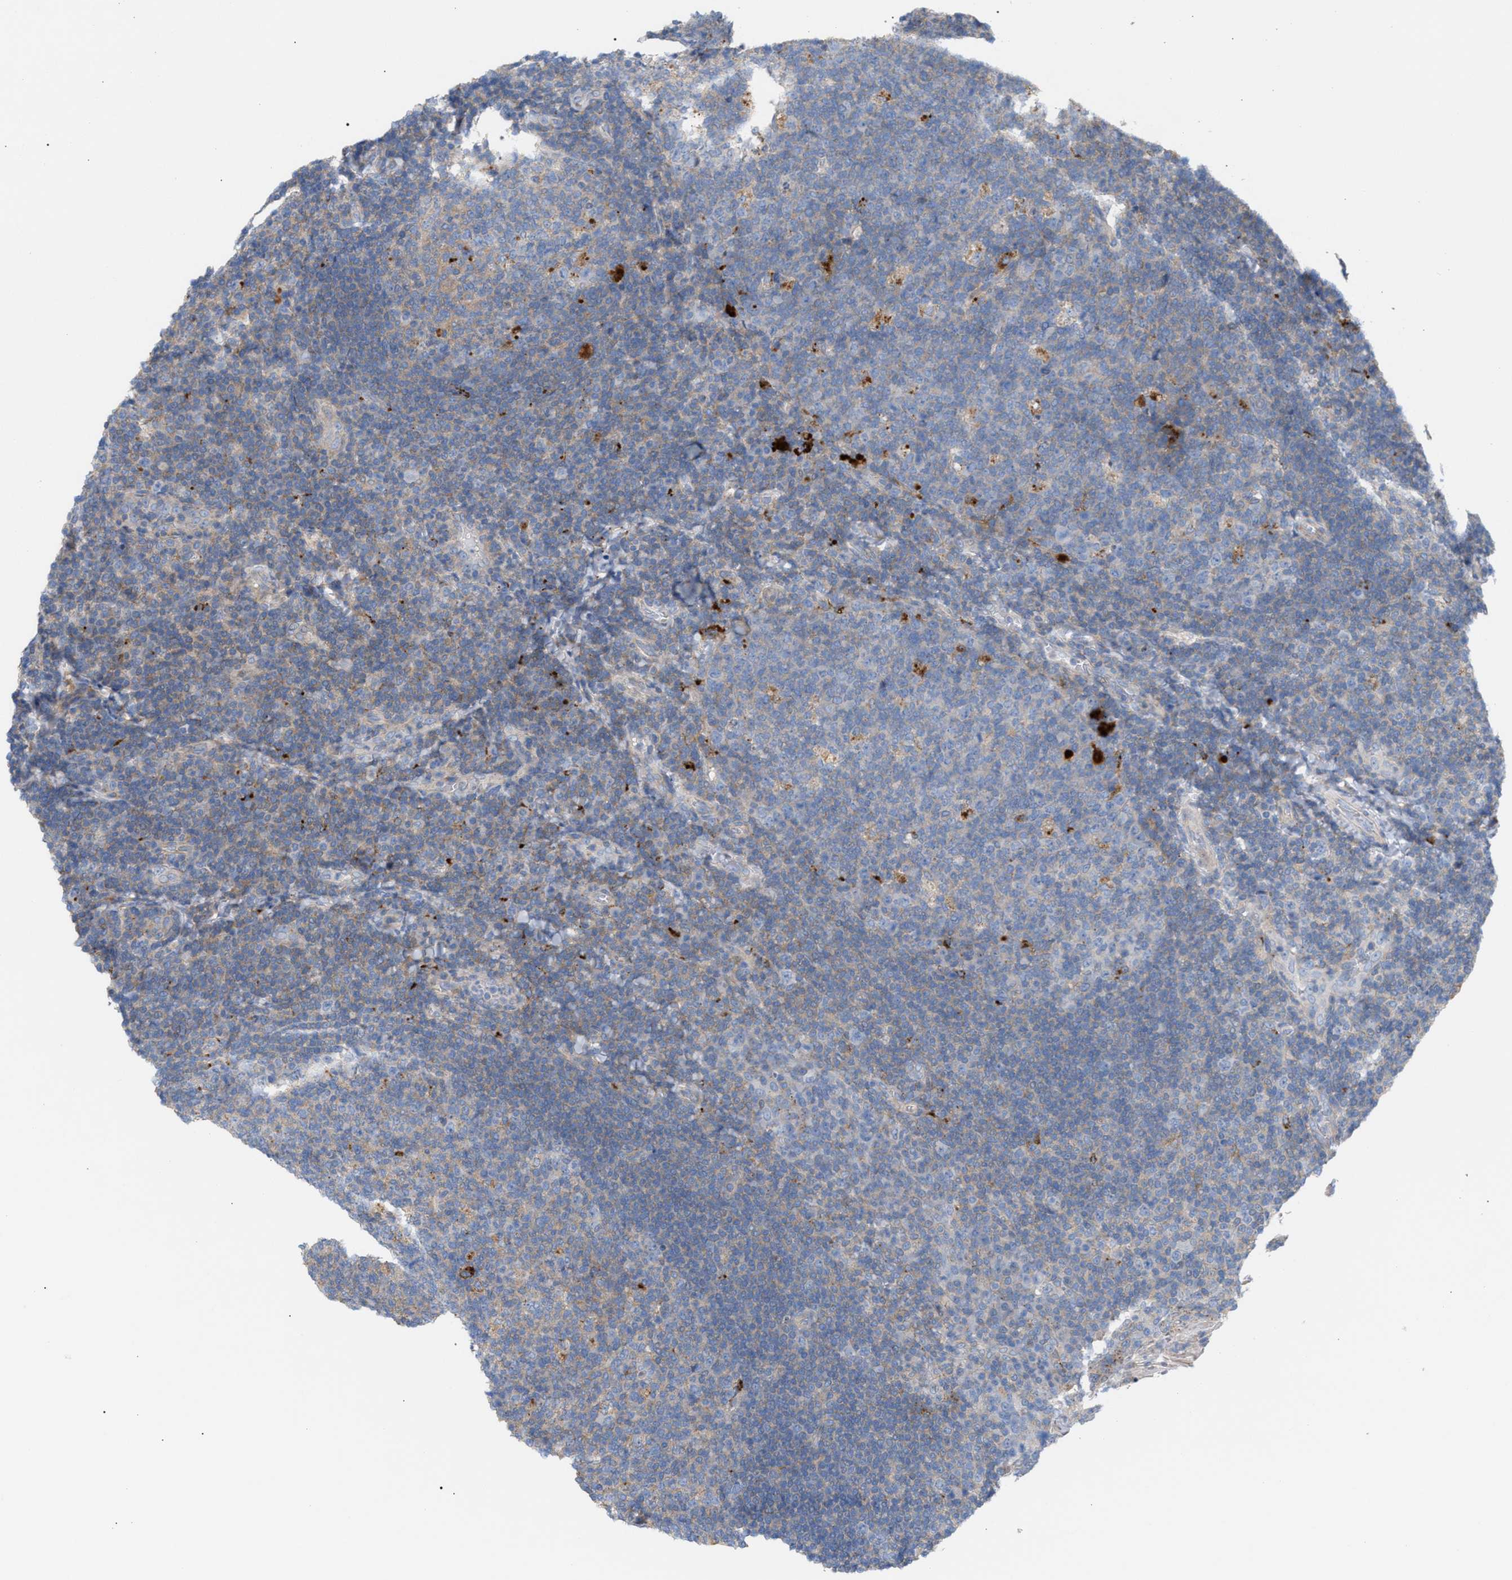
{"staining": {"intensity": "weak", "quantity": "<25%", "location": "cytoplasmic/membranous"}, "tissue": "tonsil", "cell_type": "Germinal center cells", "image_type": "normal", "snomed": [{"axis": "morphology", "description": "Normal tissue, NOS"}, {"axis": "topography", "description": "Tonsil"}], "caption": "A histopathology image of human tonsil is negative for staining in germinal center cells. Brightfield microscopy of immunohistochemistry stained with DAB (3,3'-diaminobenzidine) (brown) and hematoxylin (blue), captured at high magnification.", "gene": "MBTD1", "patient": {"sex": "male", "age": 17}}